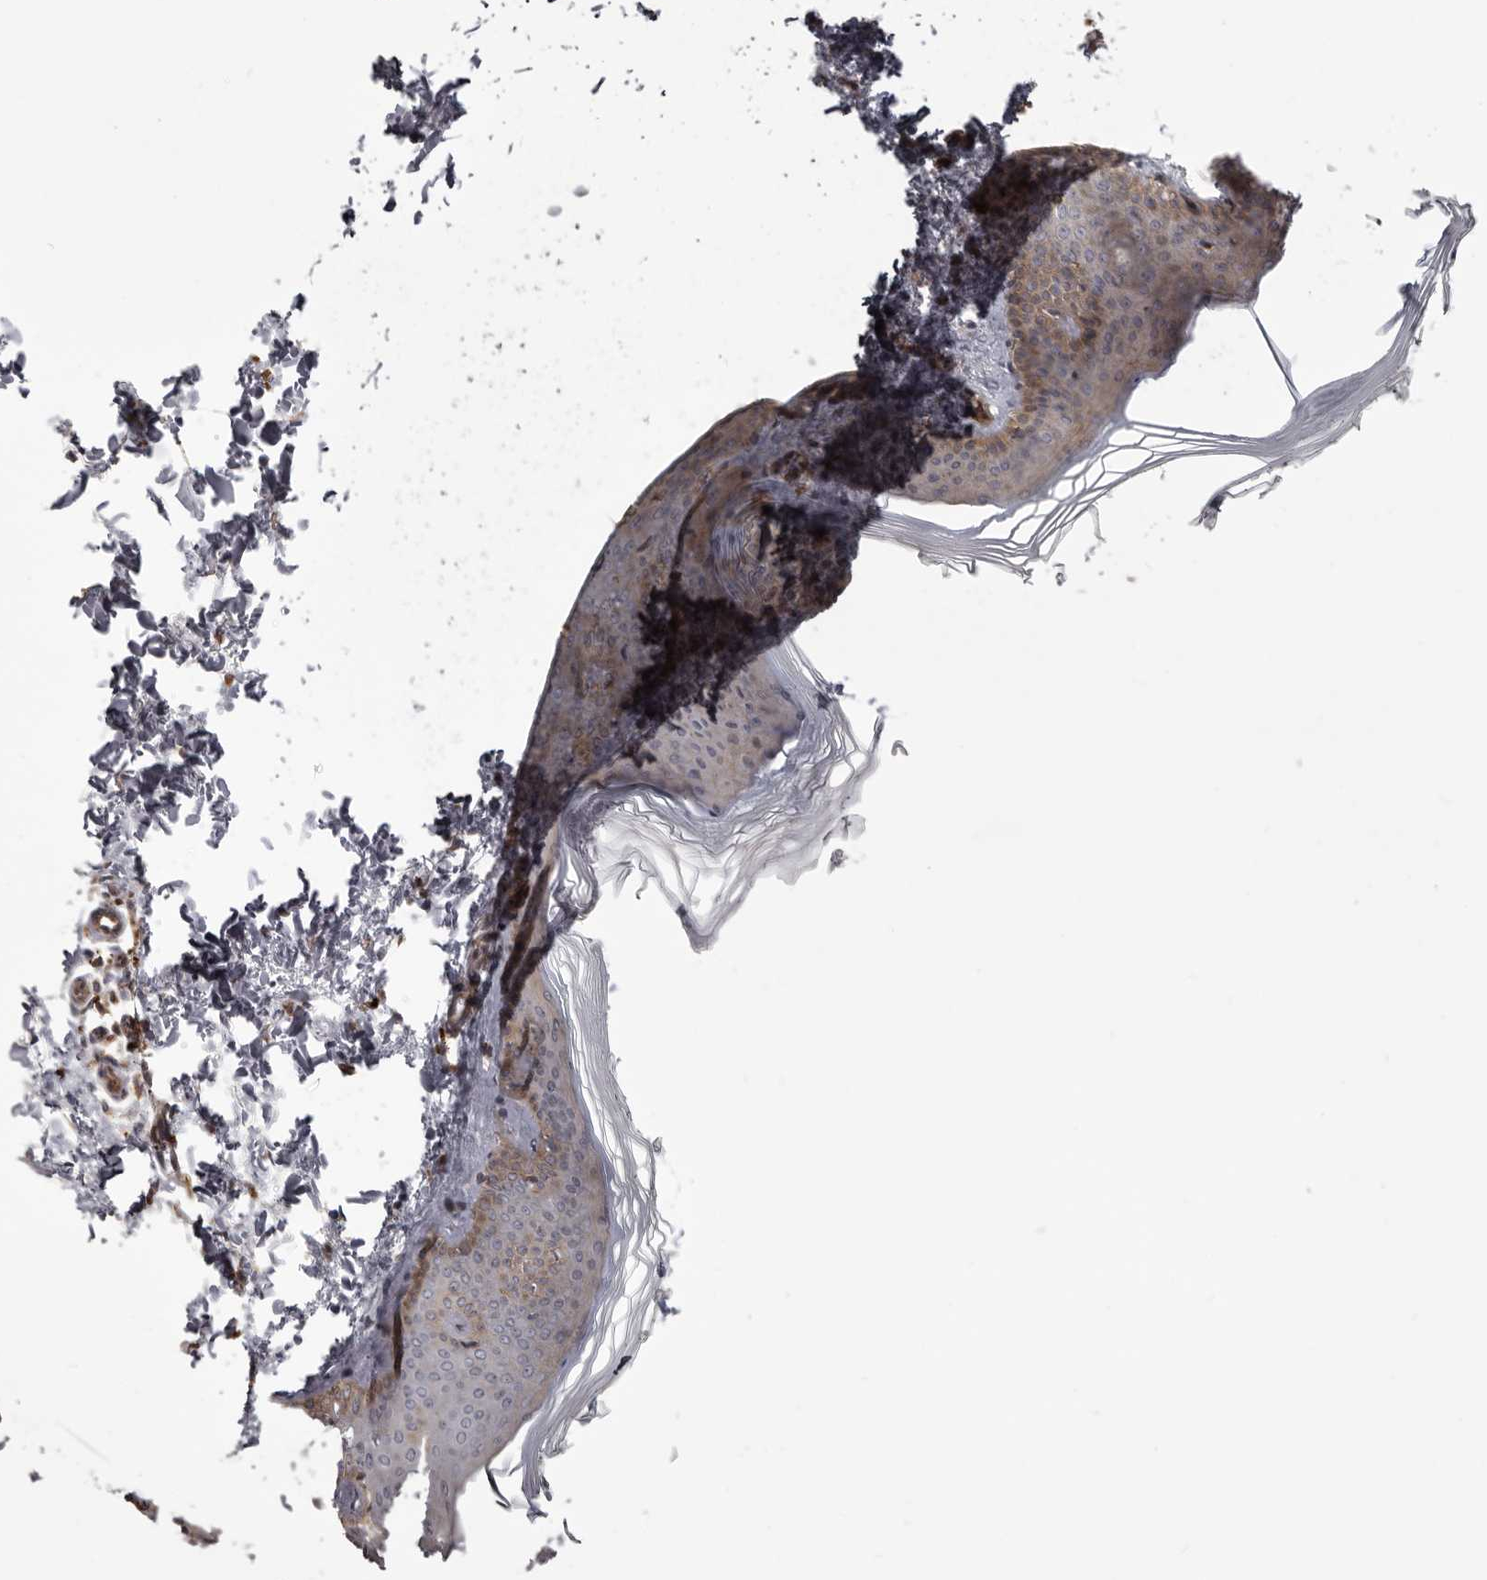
{"staining": {"intensity": "weak", "quantity": ">75%", "location": "cytoplasmic/membranous"}, "tissue": "skin", "cell_type": "Fibroblasts", "image_type": "normal", "snomed": [{"axis": "morphology", "description": "Normal tissue, NOS"}, {"axis": "topography", "description": "Skin"}], "caption": "This micrograph demonstrates IHC staining of unremarkable skin, with low weak cytoplasmic/membranous staining in approximately >75% of fibroblasts.", "gene": "NUP43", "patient": {"sex": "female", "age": 27}}